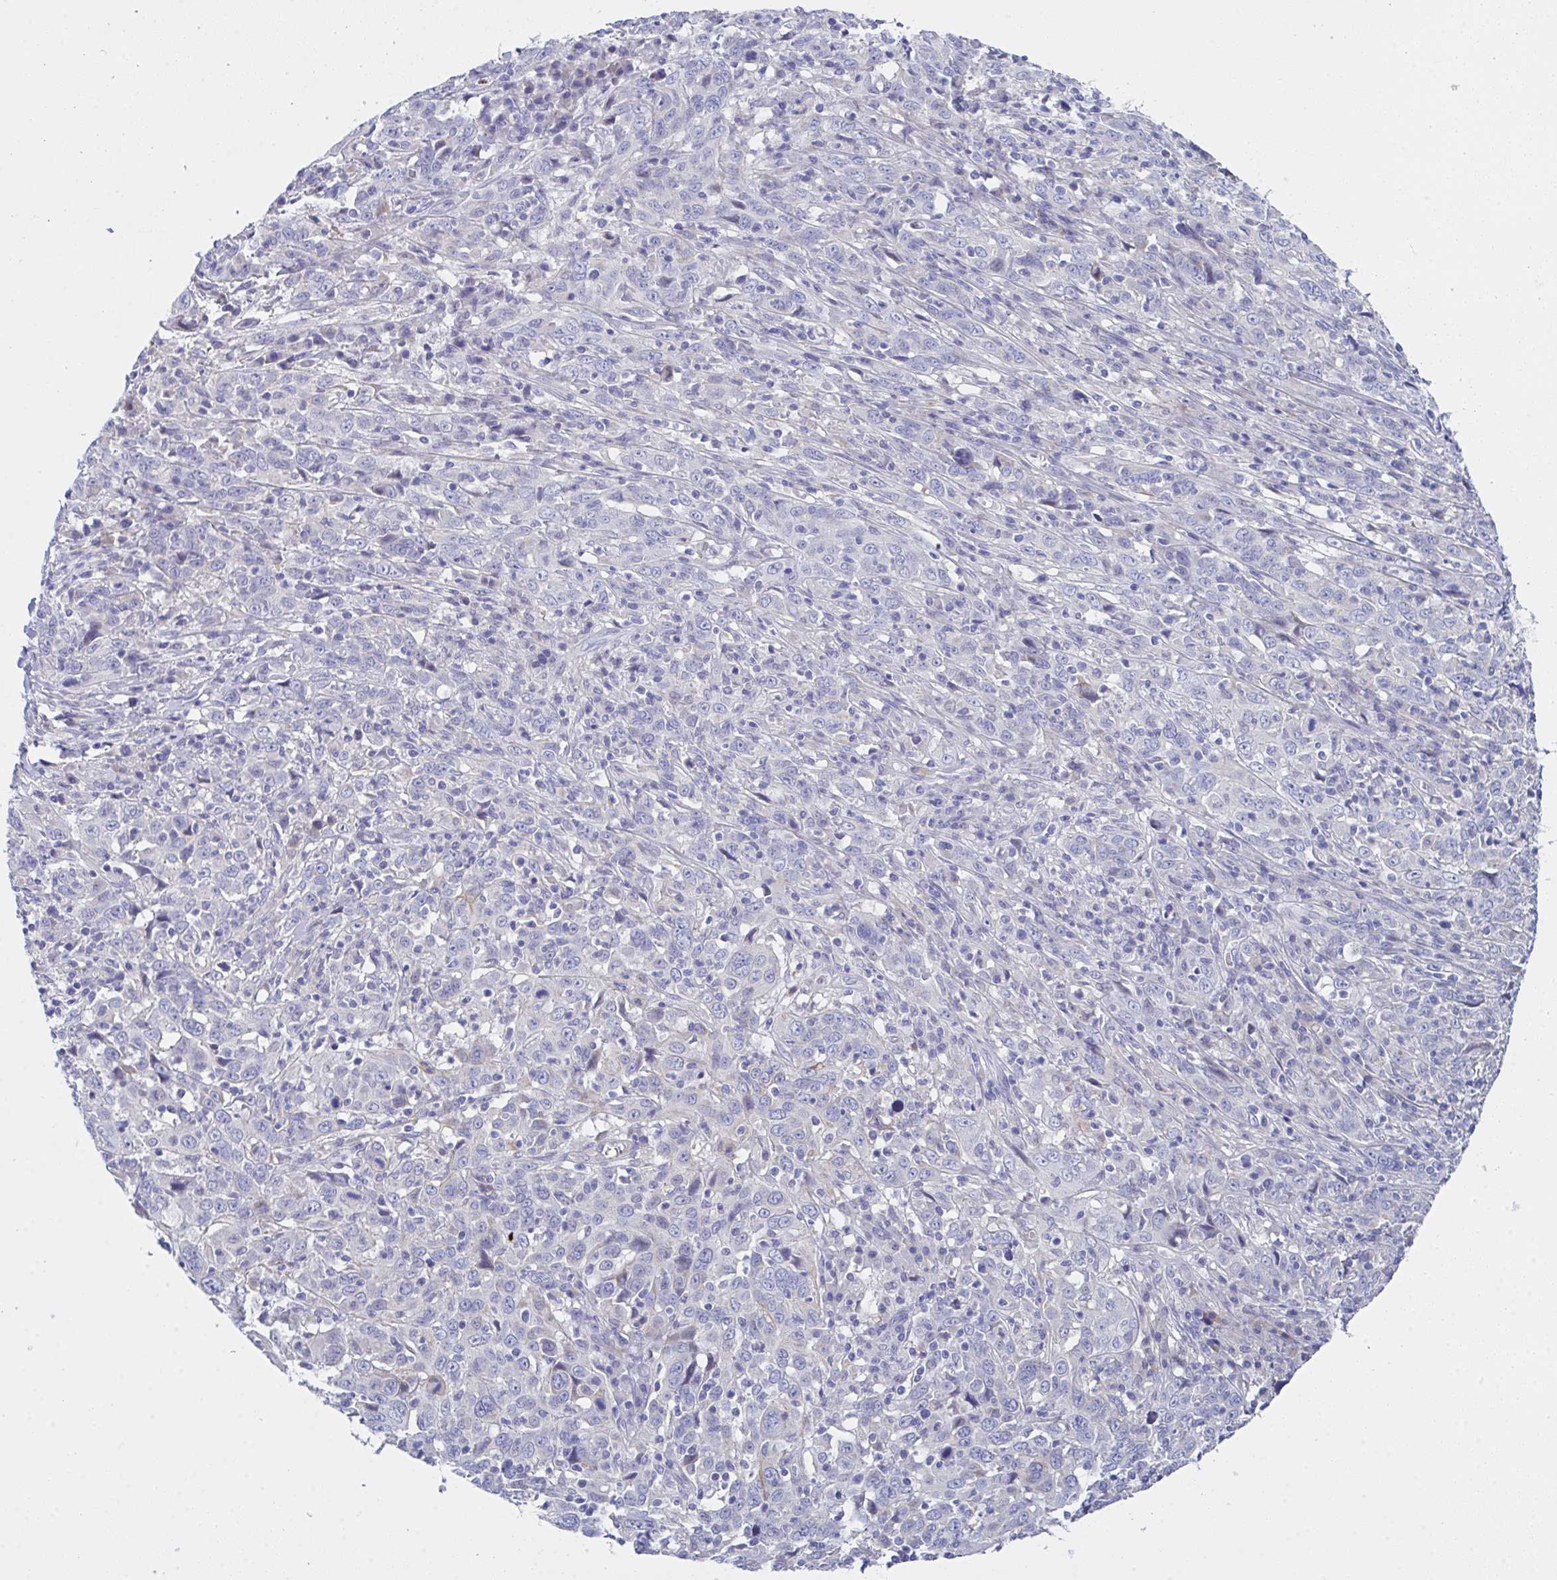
{"staining": {"intensity": "negative", "quantity": "none", "location": "none"}, "tissue": "cervical cancer", "cell_type": "Tumor cells", "image_type": "cancer", "snomed": [{"axis": "morphology", "description": "Squamous cell carcinoma, NOS"}, {"axis": "topography", "description": "Cervix"}], "caption": "High magnification brightfield microscopy of cervical cancer (squamous cell carcinoma) stained with DAB (3,3'-diaminobenzidine) (brown) and counterstained with hematoxylin (blue): tumor cells show no significant positivity.", "gene": "FBXO47", "patient": {"sex": "female", "age": 46}}